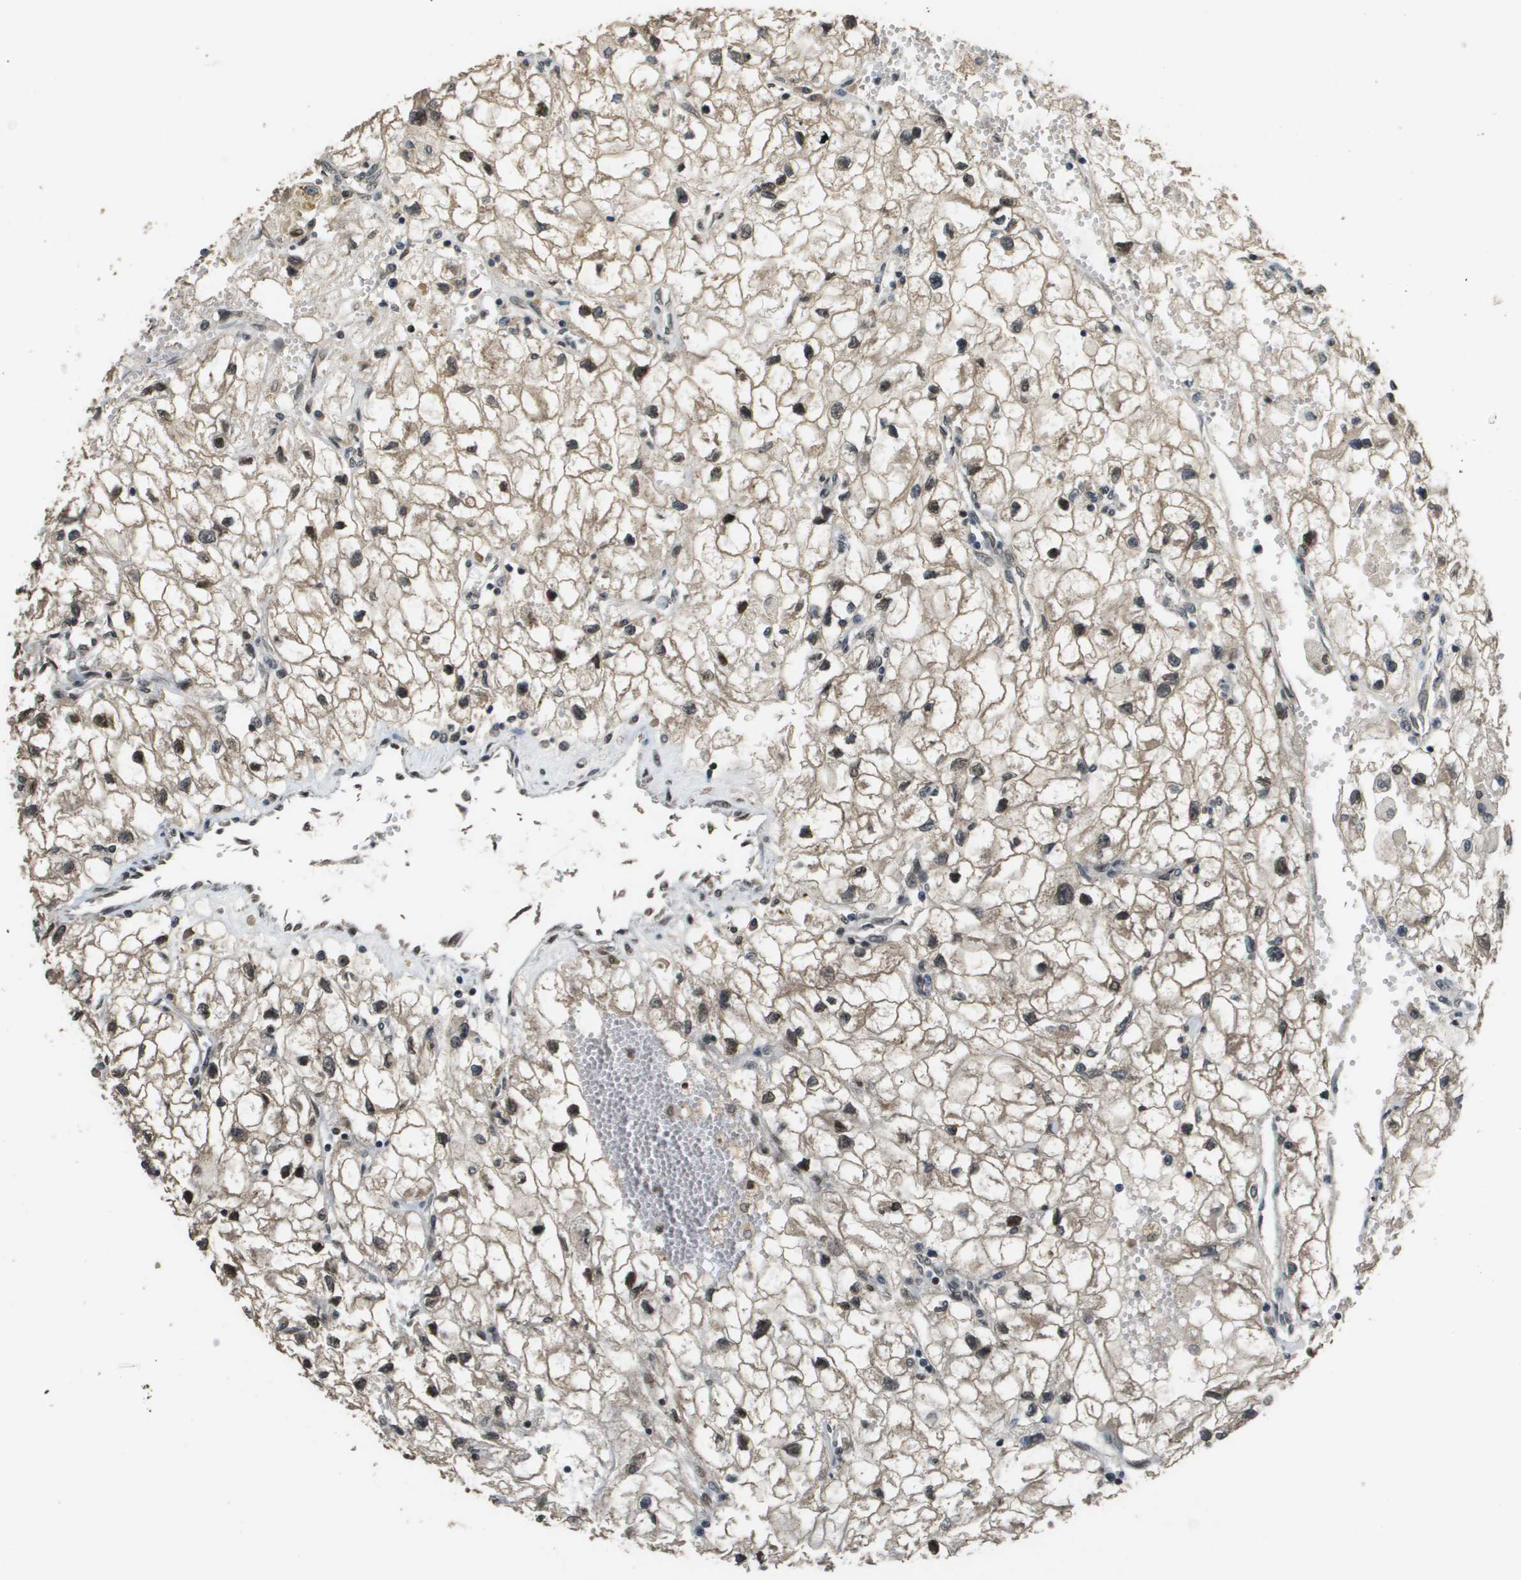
{"staining": {"intensity": "moderate", "quantity": ">75%", "location": "cytoplasmic/membranous,nuclear"}, "tissue": "renal cancer", "cell_type": "Tumor cells", "image_type": "cancer", "snomed": [{"axis": "morphology", "description": "Adenocarcinoma, NOS"}, {"axis": "topography", "description": "Kidney"}], "caption": "Immunohistochemistry staining of adenocarcinoma (renal), which exhibits medium levels of moderate cytoplasmic/membranous and nuclear staining in about >75% of tumor cells indicating moderate cytoplasmic/membranous and nuclear protein expression. The staining was performed using DAB (3,3'-diaminobenzidine) (brown) for protein detection and nuclei were counterstained in hematoxylin (blue).", "gene": "FANCC", "patient": {"sex": "female", "age": 70}}